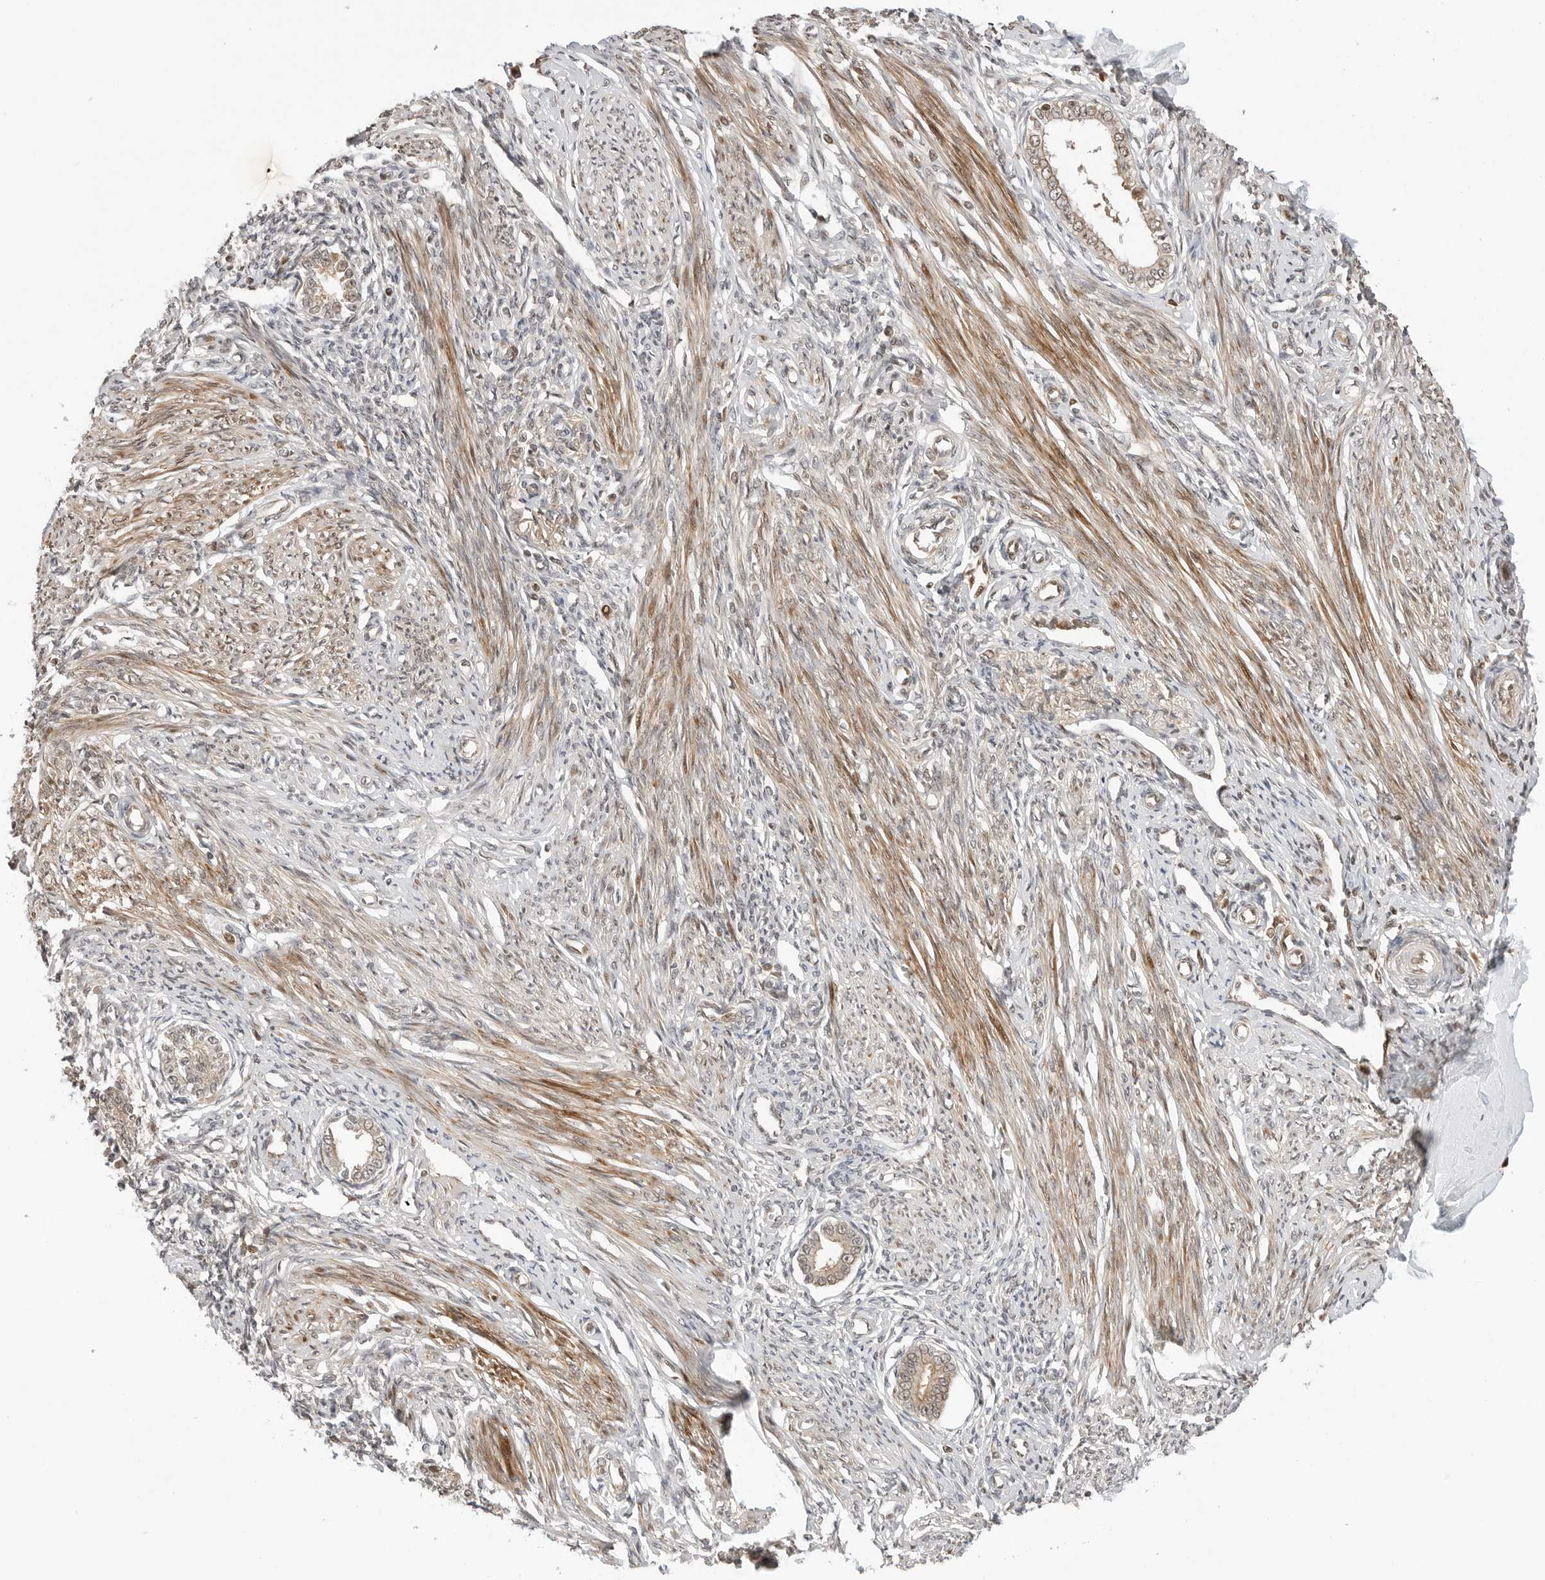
{"staining": {"intensity": "moderate", "quantity": "25%-75%", "location": "nuclear"}, "tissue": "endometrium", "cell_type": "Cells in endometrial stroma", "image_type": "normal", "snomed": [{"axis": "morphology", "description": "Normal tissue, NOS"}, {"axis": "topography", "description": "Endometrium"}], "caption": "Benign endometrium was stained to show a protein in brown. There is medium levels of moderate nuclear staining in about 25%-75% of cells in endometrial stroma. Using DAB (3,3'-diaminobenzidine) (brown) and hematoxylin (blue) stains, captured at high magnification using brightfield microscopy.", "gene": "GEM", "patient": {"sex": "female", "age": 56}}